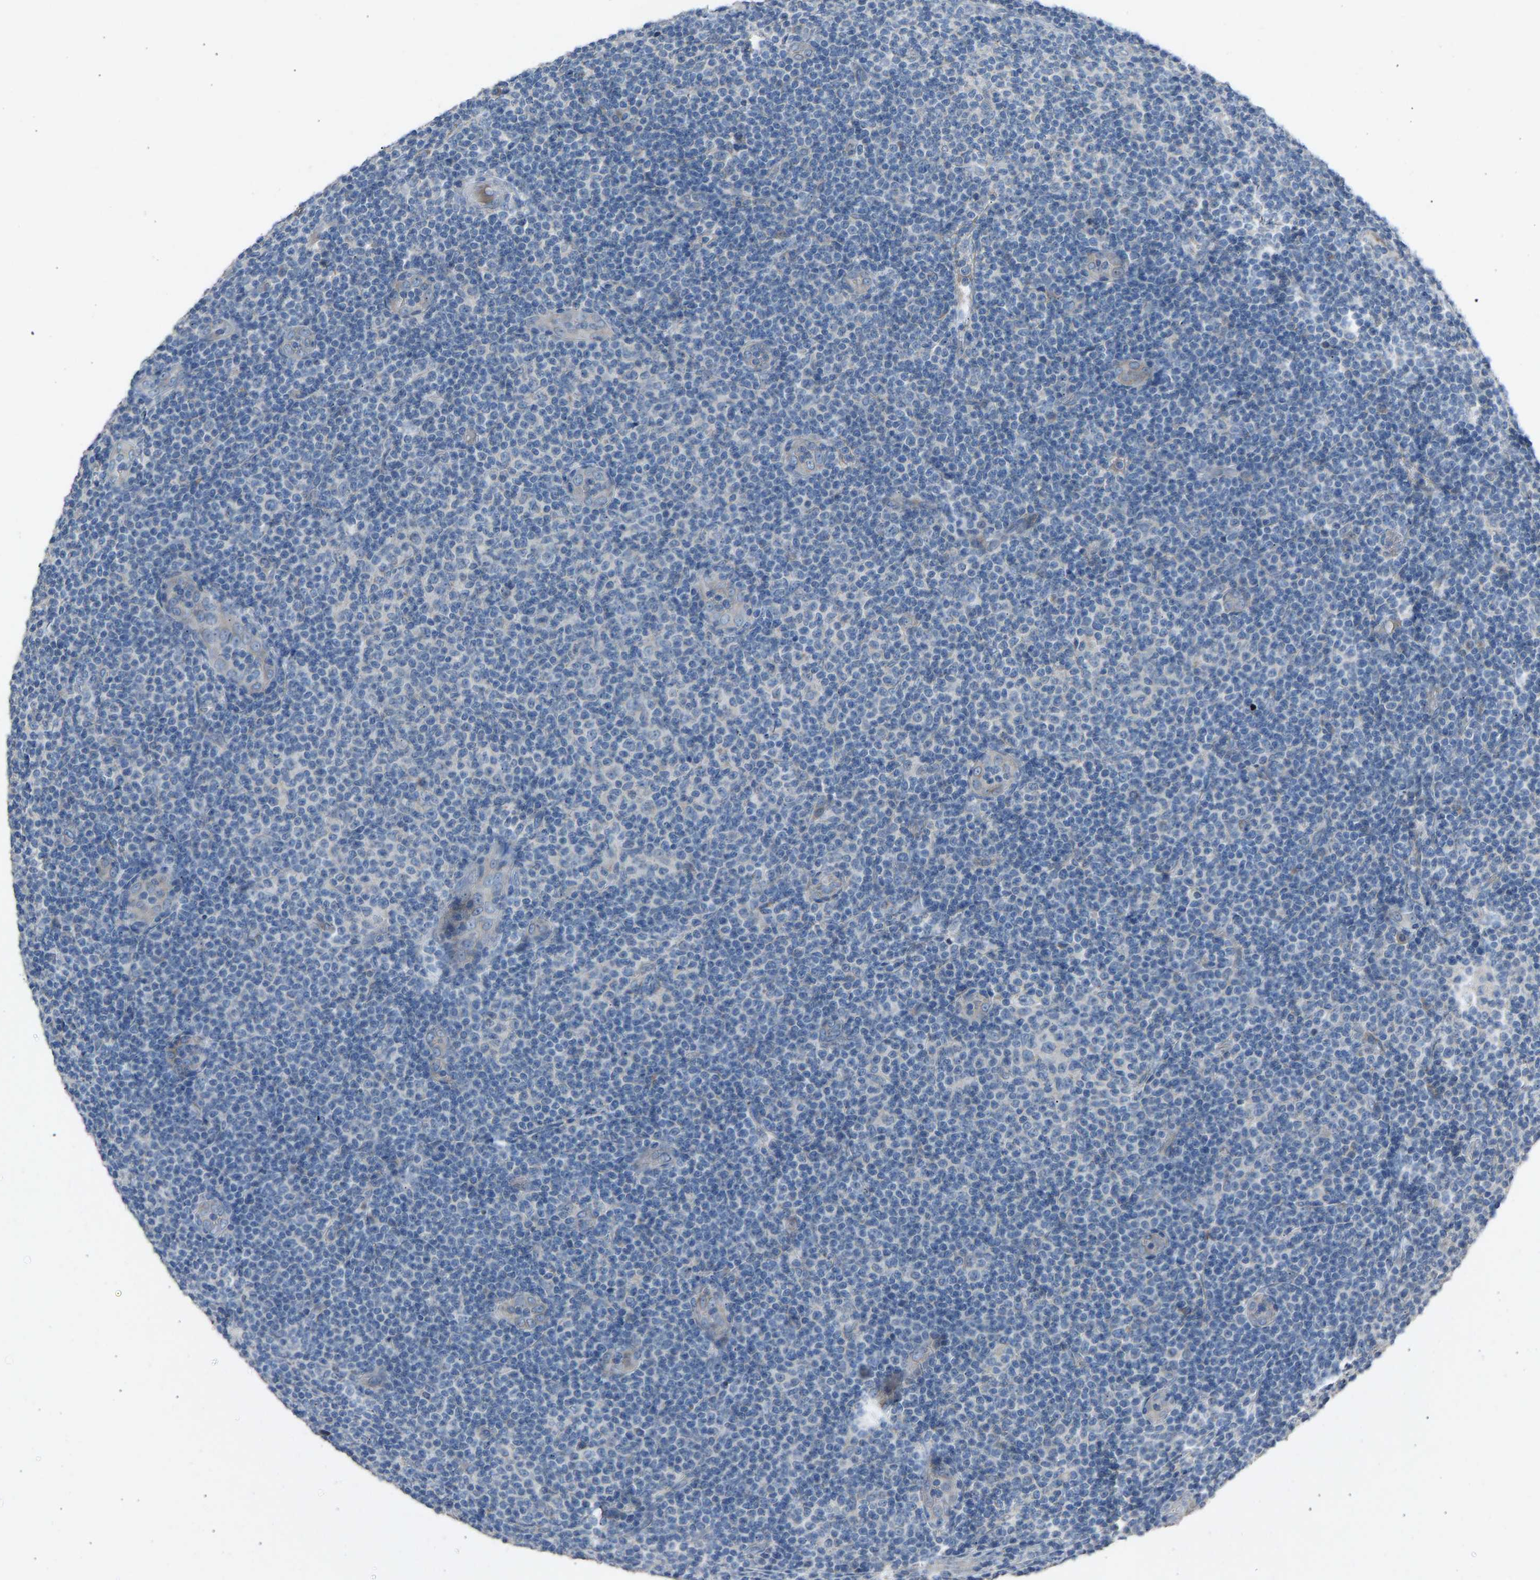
{"staining": {"intensity": "negative", "quantity": "none", "location": "none"}, "tissue": "lymphoma", "cell_type": "Tumor cells", "image_type": "cancer", "snomed": [{"axis": "morphology", "description": "Malignant lymphoma, non-Hodgkin's type, Low grade"}, {"axis": "topography", "description": "Lymph node"}], "caption": "There is no significant staining in tumor cells of lymphoma.", "gene": "TGFBR3", "patient": {"sex": "male", "age": 83}}